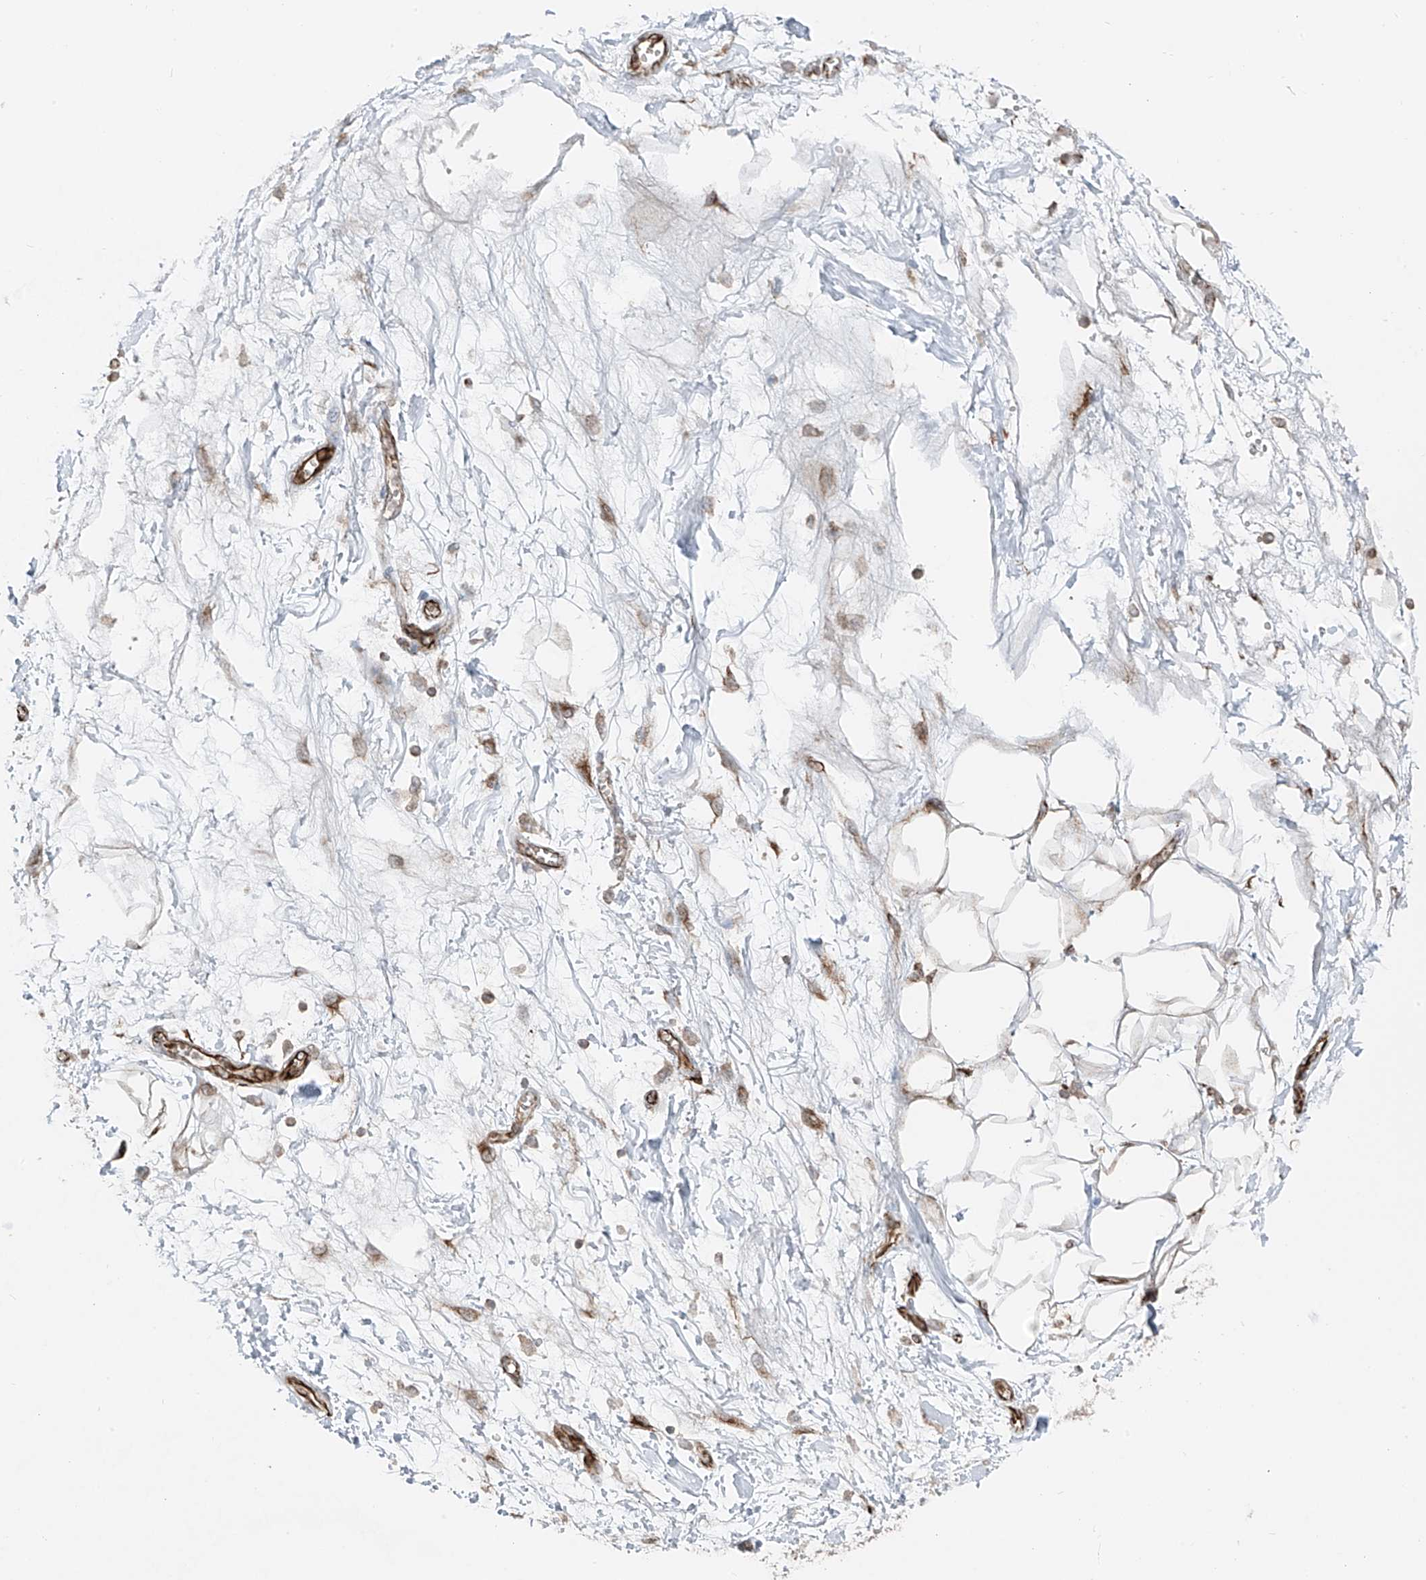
{"staining": {"intensity": "weak", "quantity": ">75%", "location": "cytoplasmic/membranous"}, "tissue": "adipose tissue", "cell_type": "Adipocytes", "image_type": "normal", "snomed": [{"axis": "morphology", "description": "Normal tissue, NOS"}, {"axis": "morphology", "description": "Adenocarcinoma, NOS"}, {"axis": "topography", "description": "Pancreas"}, {"axis": "topography", "description": "Peripheral nerve tissue"}], "caption": "This micrograph shows immunohistochemistry (IHC) staining of unremarkable human adipose tissue, with low weak cytoplasmic/membranous positivity in approximately >75% of adipocytes.", "gene": "ERLEC1", "patient": {"sex": "male", "age": 59}}